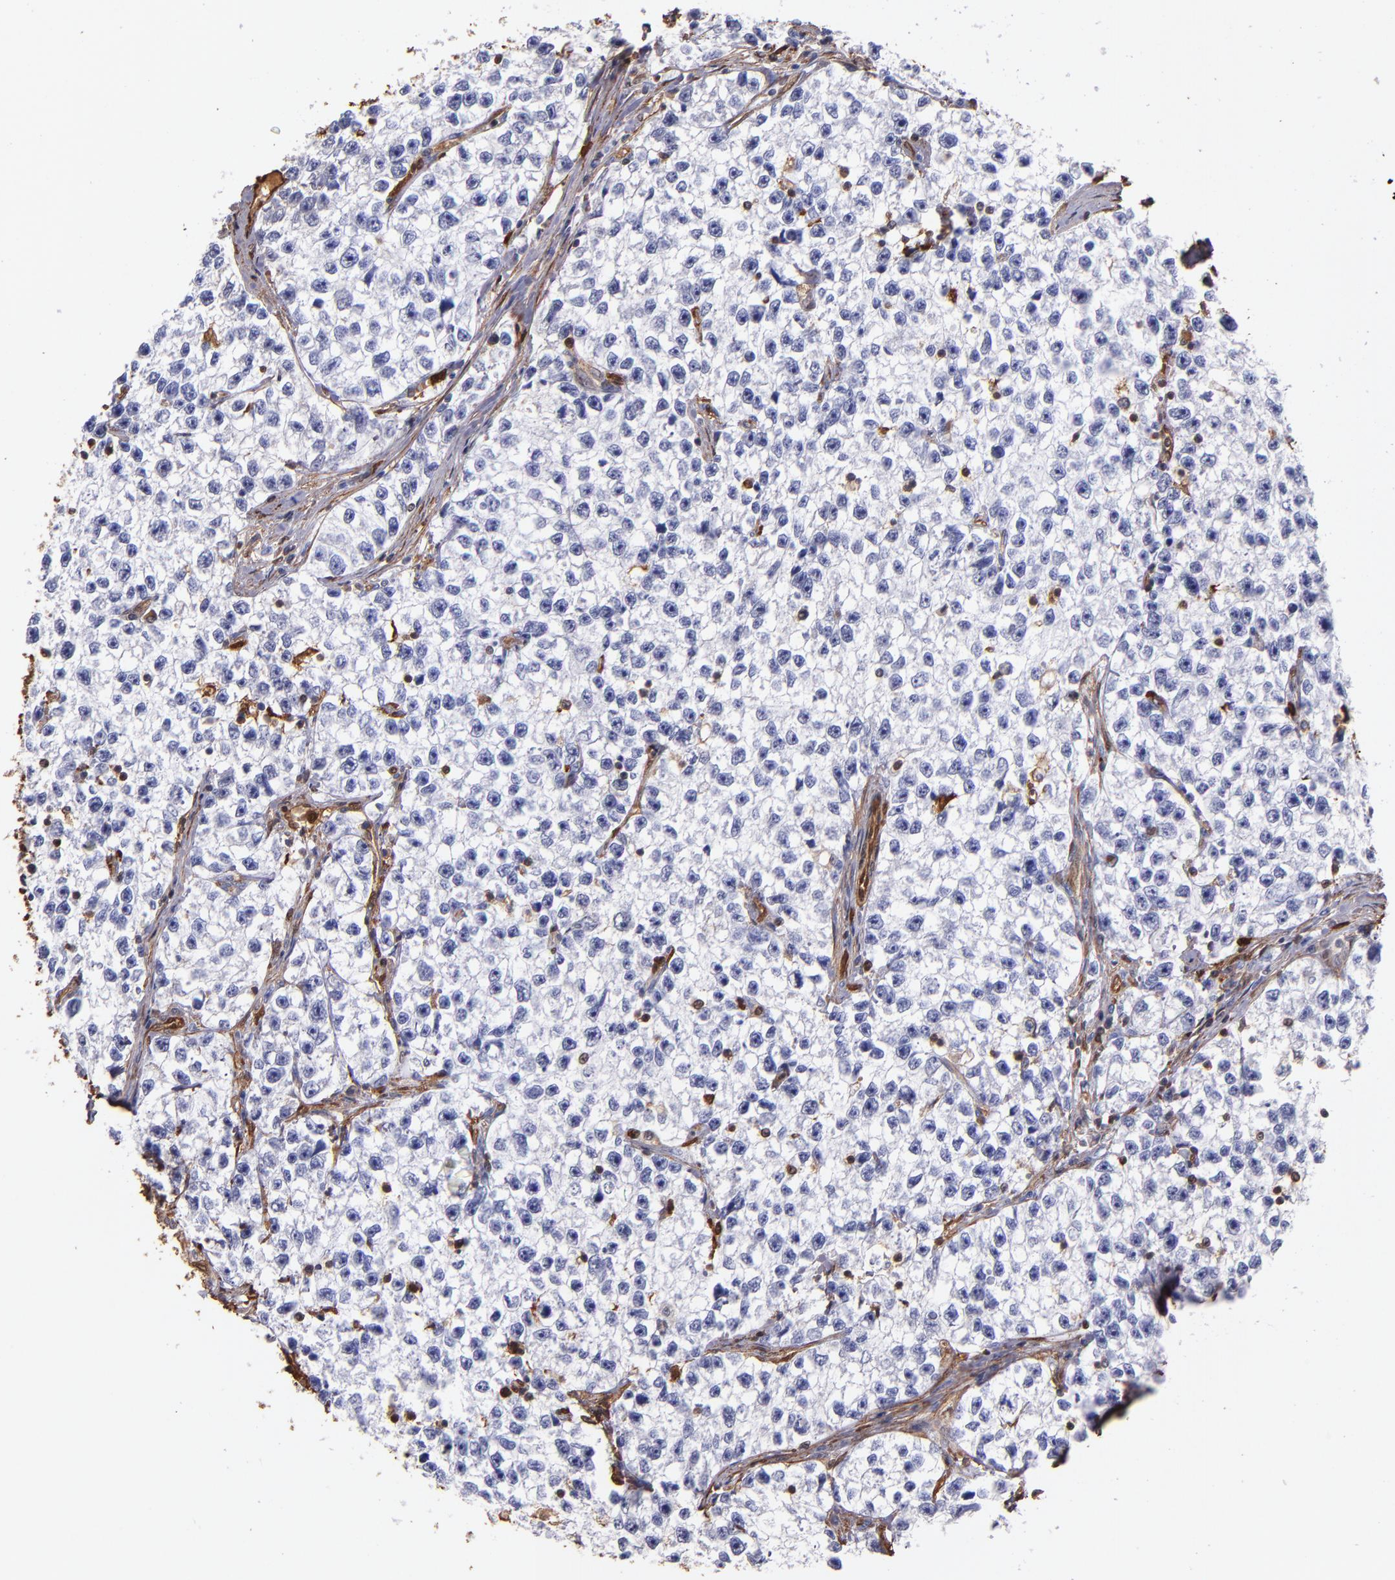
{"staining": {"intensity": "negative", "quantity": "none", "location": "none"}, "tissue": "testis cancer", "cell_type": "Tumor cells", "image_type": "cancer", "snomed": [{"axis": "morphology", "description": "Seminoma, NOS"}, {"axis": "morphology", "description": "Carcinoma, Embryonal, NOS"}, {"axis": "topography", "description": "Testis"}], "caption": "A photomicrograph of testis cancer (embryonal carcinoma) stained for a protein reveals no brown staining in tumor cells.", "gene": "S100A6", "patient": {"sex": "male", "age": 30}}